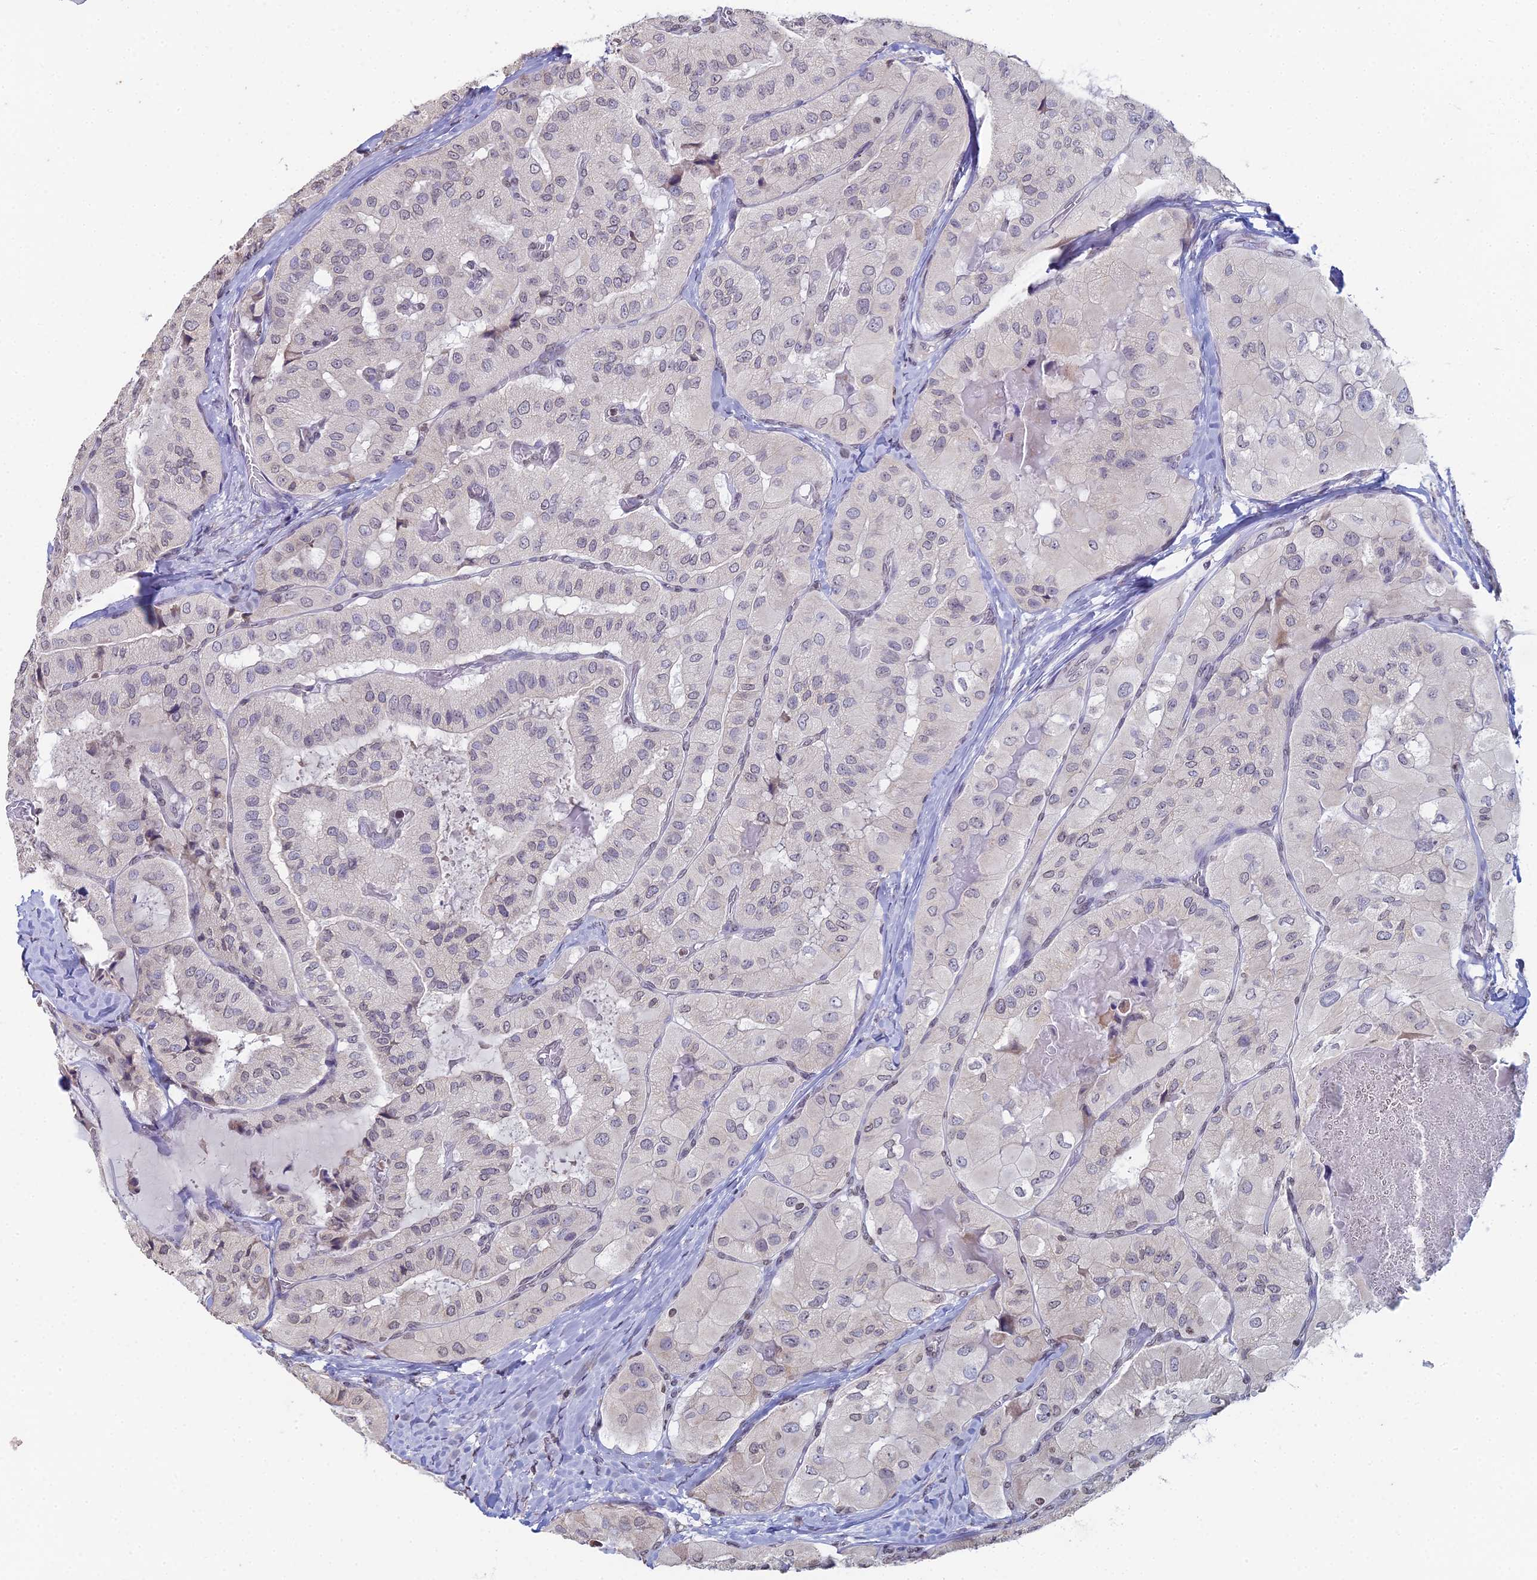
{"staining": {"intensity": "negative", "quantity": "none", "location": "none"}, "tissue": "thyroid cancer", "cell_type": "Tumor cells", "image_type": "cancer", "snomed": [{"axis": "morphology", "description": "Normal tissue, NOS"}, {"axis": "morphology", "description": "Papillary adenocarcinoma, NOS"}, {"axis": "topography", "description": "Thyroid gland"}], "caption": "Photomicrograph shows no protein positivity in tumor cells of thyroid cancer tissue.", "gene": "PRR22", "patient": {"sex": "female", "age": 59}}